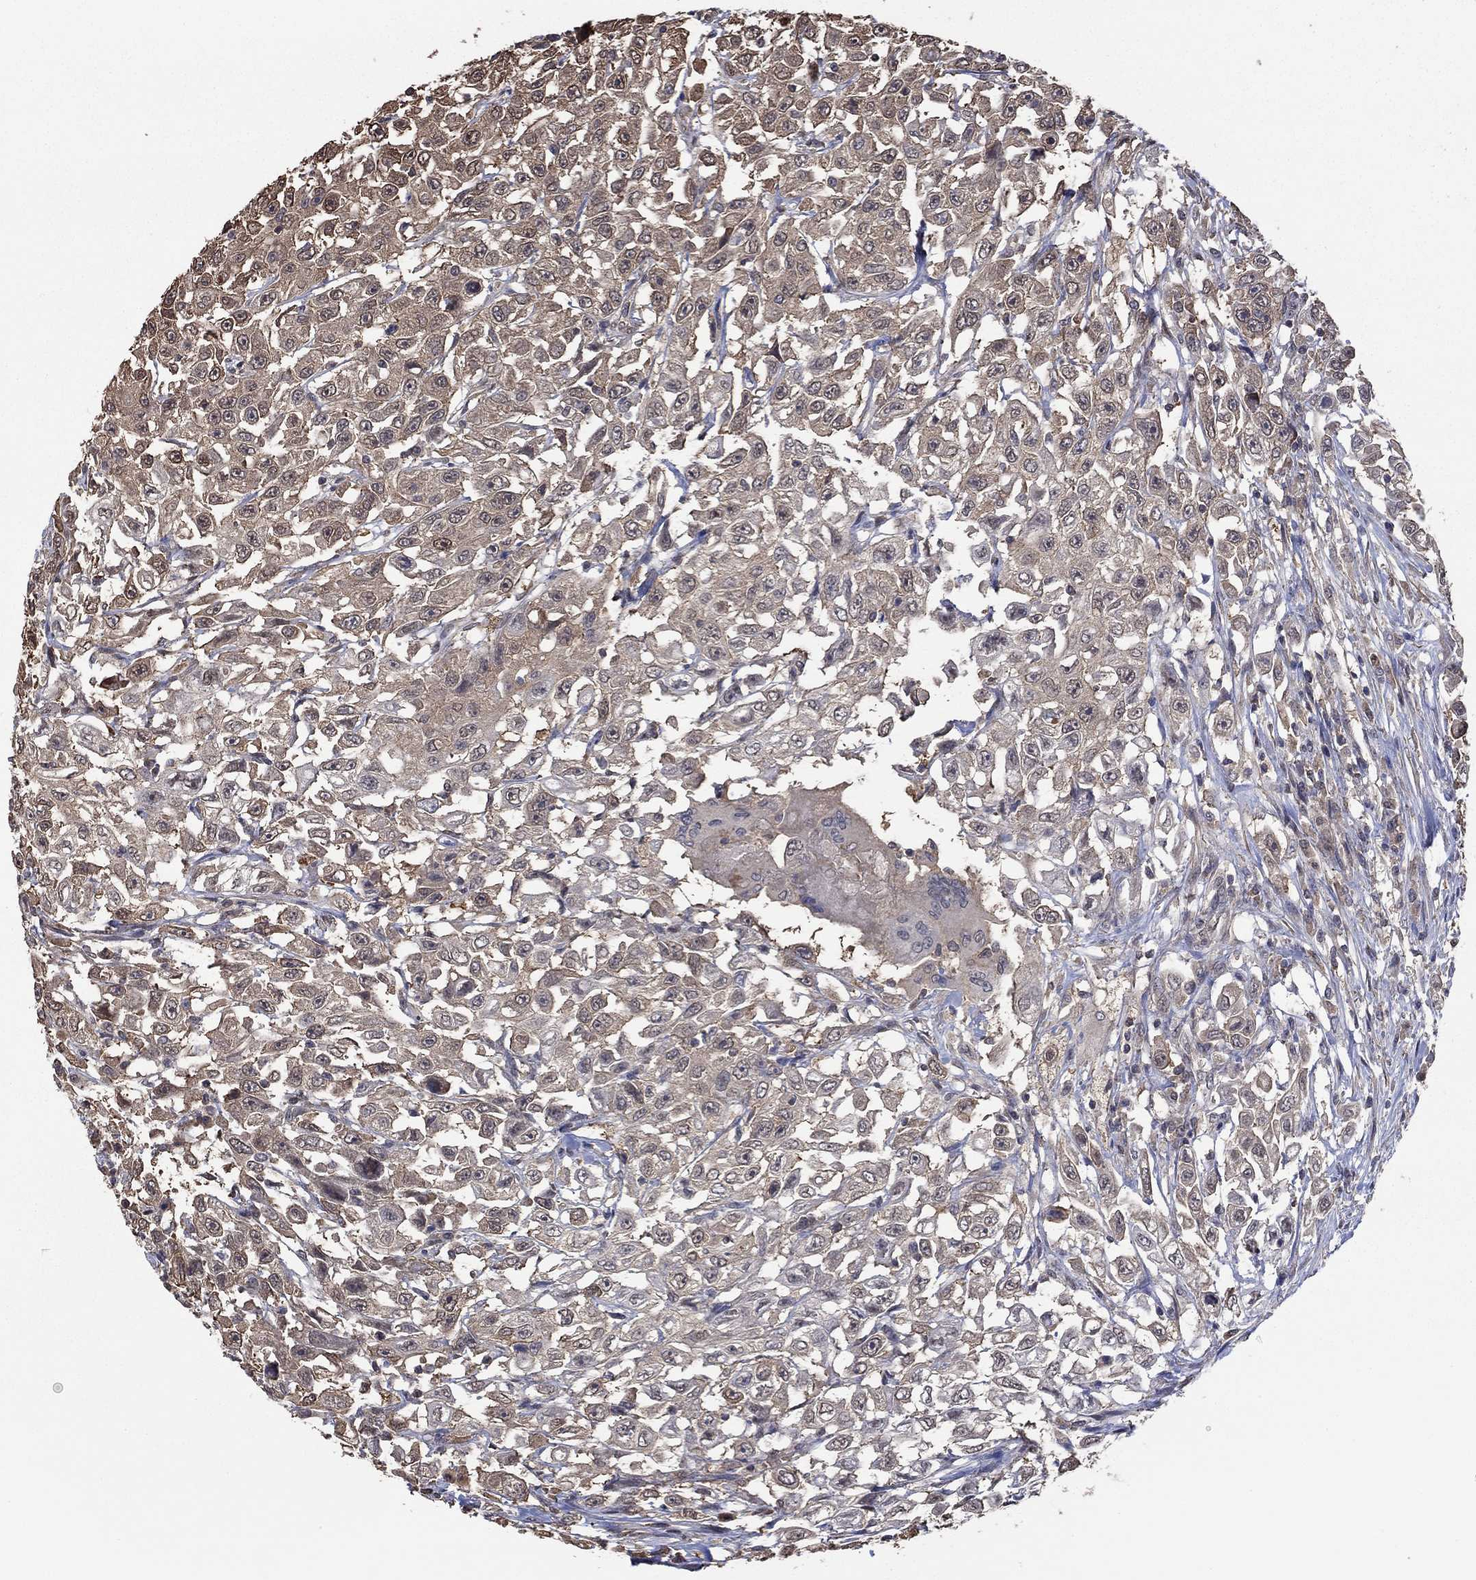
{"staining": {"intensity": "weak", "quantity": "<25%", "location": "cytoplasmic/membranous"}, "tissue": "urothelial cancer", "cell_type": "Tumor cells", "image_type": "cancer", "snomed": [{"axis": "morphology", "description": "Urothelial carcinoma, High grade"}, {"axis": "topography", "description": "Urinary bladder"}], "caption": "An immunohistochemistry (IHC) photomicrograph of urothelial carcinoma (high-grade) is shown. There is no staining in tumor cells of urothelial carcinoma (high-grade).", "gene": "RNF114", "patient": {"sex": "female", "age": 56}}